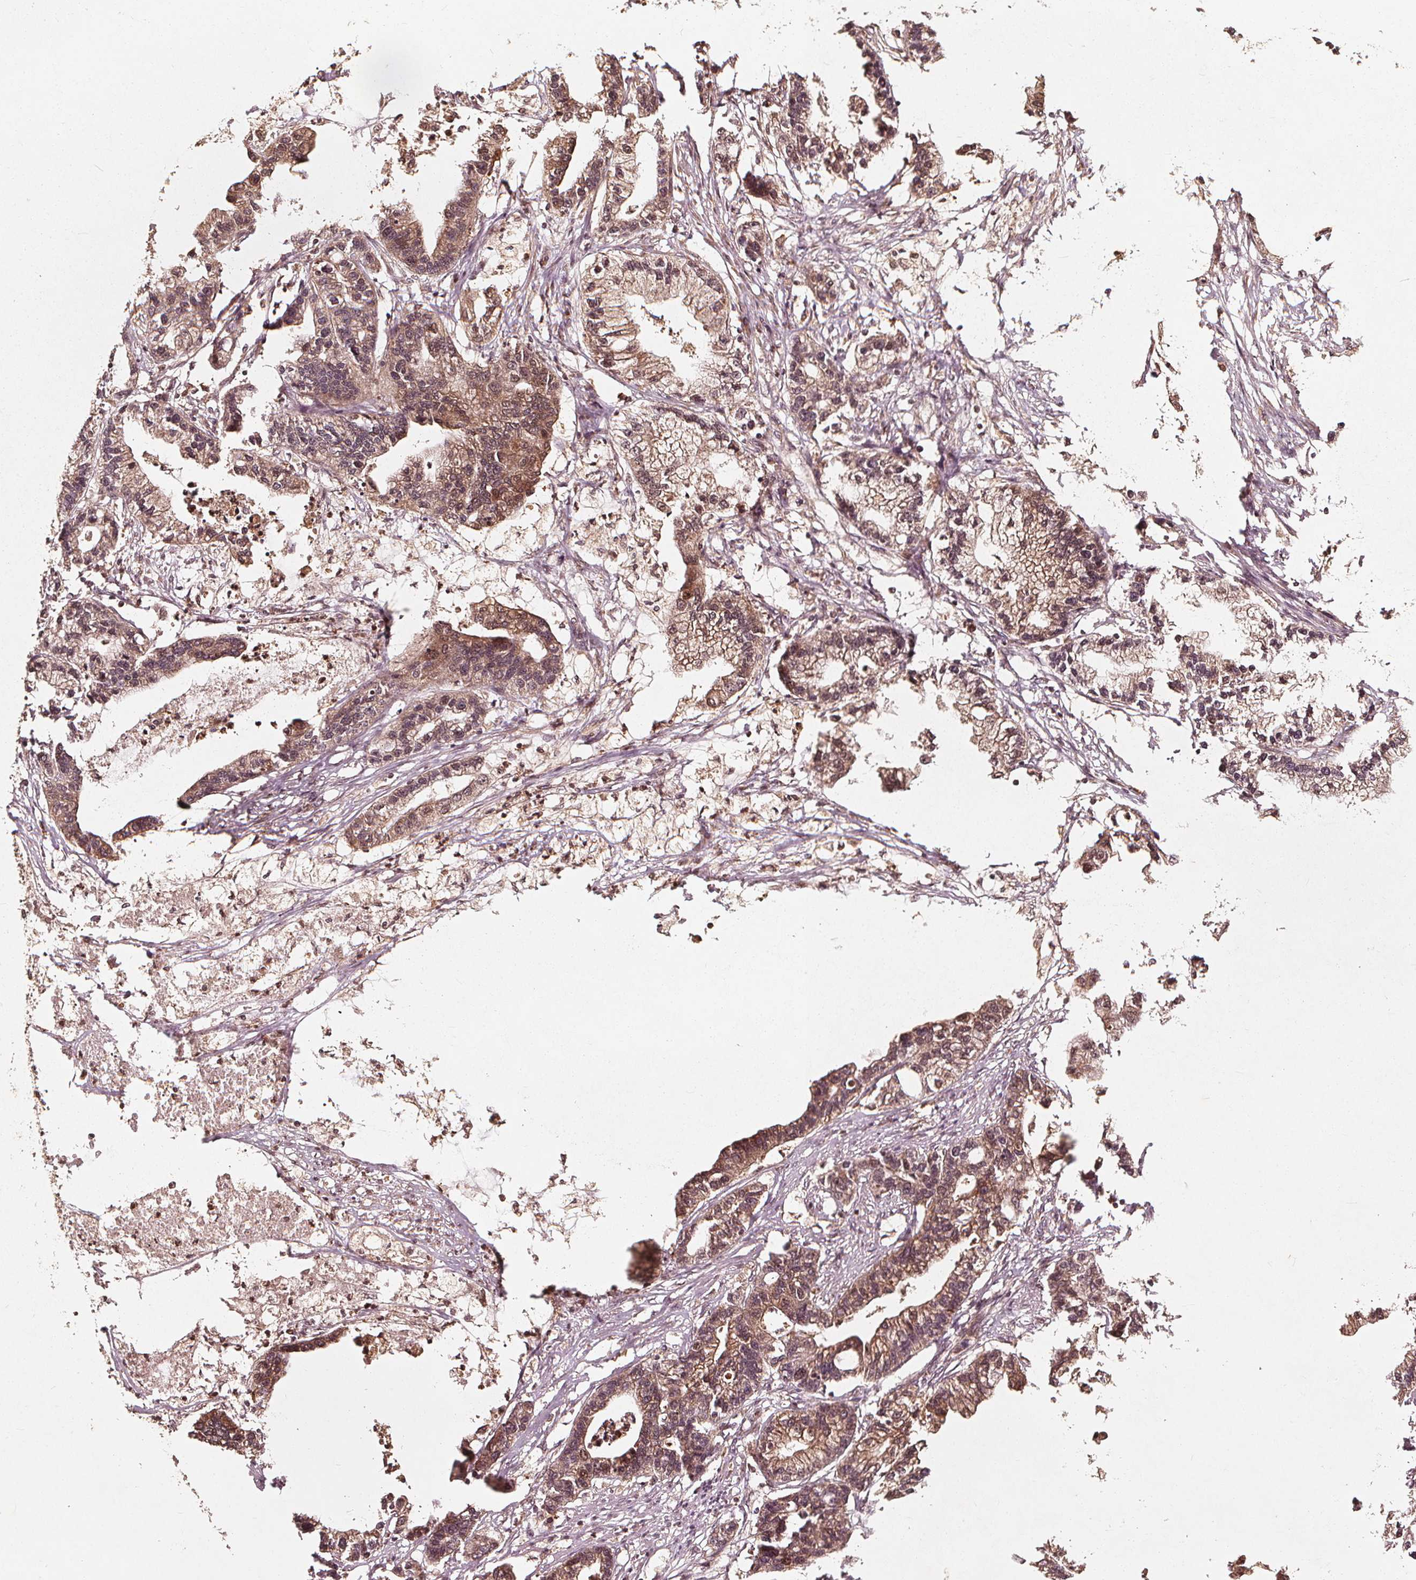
{"staining": {"intensity": "weak", "quantity": ">75%", "location": "cytoplasmic/membranous,nuclear"}, "tissue": "stomach cancer", "cell_type": "Tumor cells", "image_type": "cancer", "snomed": [{"axis": "morphology", "description": "Adenocarcinoma, NOS"}, {"axis": "topography", "description": "Stomach"}], "caption": "Tumor cells reveal low levels of weak cytoplasmic/membranous and nuclear staining in approximately >75% of cells in human stomach cancer (adenocarcinoma).", "gene": "NPC1", "patient": {"sex": "male", "age": 83}}